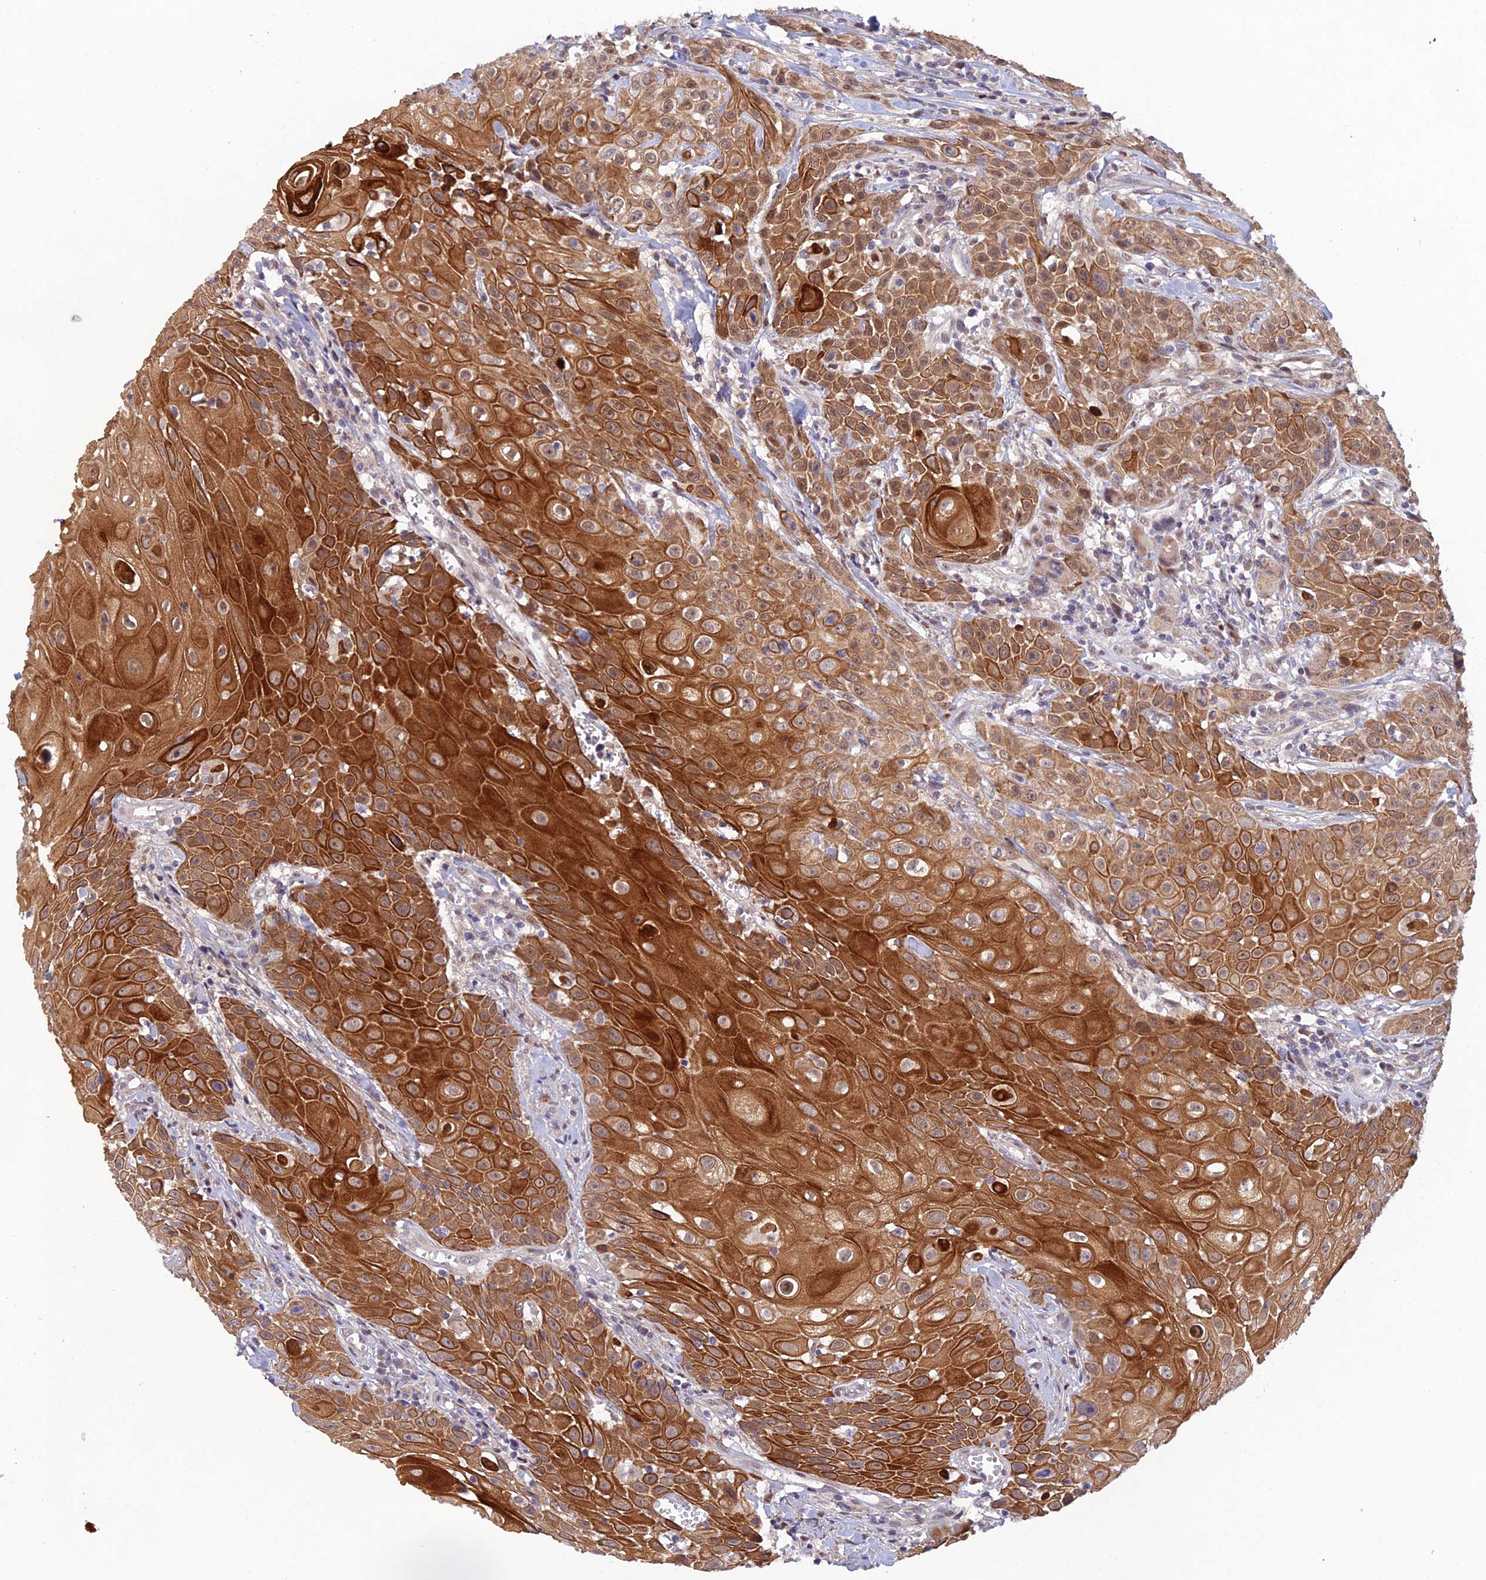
{"staining": {"intensity": "strong", "quantity": ">75%", "location": "cytoplasmic/membranous"}, "tissue": "head and neck cancer", "cell_type": "Tumor cells", "image_type": "cancer", "snomed": [{"axis": "morphology", "description": "Squamous cell carcinoma, NOS"}, {"axis": "topography", "description": "Oral tissue"}, {"axis": "topography", "description": "Head-Neck"}], "caption": "Immunohistochemistry staining of head and neck cancer (squamous cell carcinoma), which demonstrates high levels of strong cytoplasmic/membranous staining in about >75% of tumor cells indicating strong cytoplasmic/membranous protein expression. The staining was performed using DAB (brown) for protein detection and nuclei were counterstained in hematoxylin (blue).", "gene": "FASTKD5", "patient": {"sex": "female", "age": 82}}